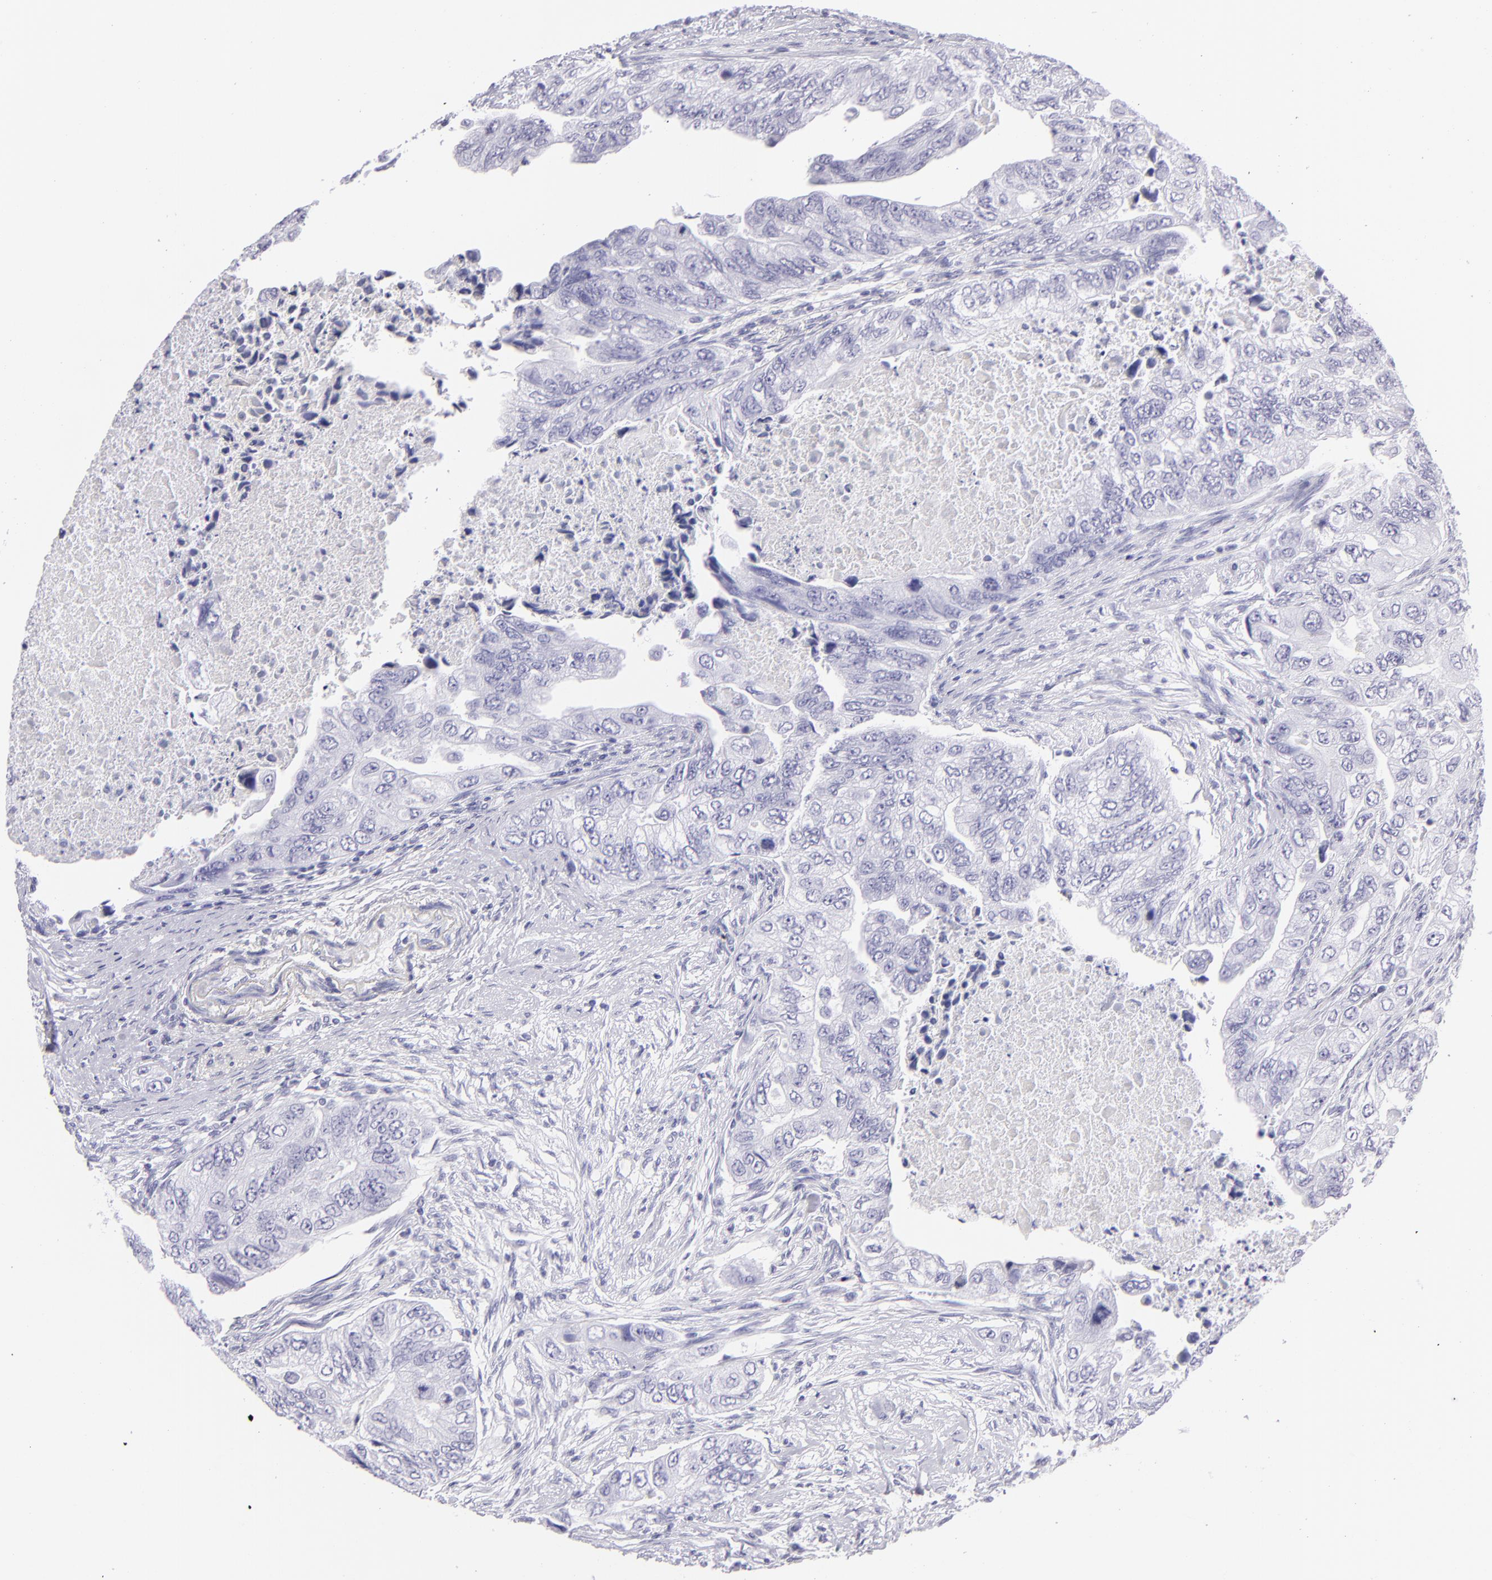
{"staining": {"intensity": "negative", "quantity": "none", "location": "none"}, "tissue": "colorectal cancer", "cell_type": "Tumor cells", "image_type": "cancer", "snomed": [{"axis": "morphology", "description": "Adenocarcinoma, NOS"}, {"axis": "topography", "description": "Colon"}], "caption": "Immunohistochemistry (IHC) image of colorectal adenocarcinoma stained for a protein (brown), which exhibits no positivity in tumor cells. The staining is performed using DAB (3,3'-diaminobenzidine) brown chromogen with nuclei counter-stained in using hematoxylin.", "gene": "PVALB", "patient": {"sex": "female", "age": 11}}